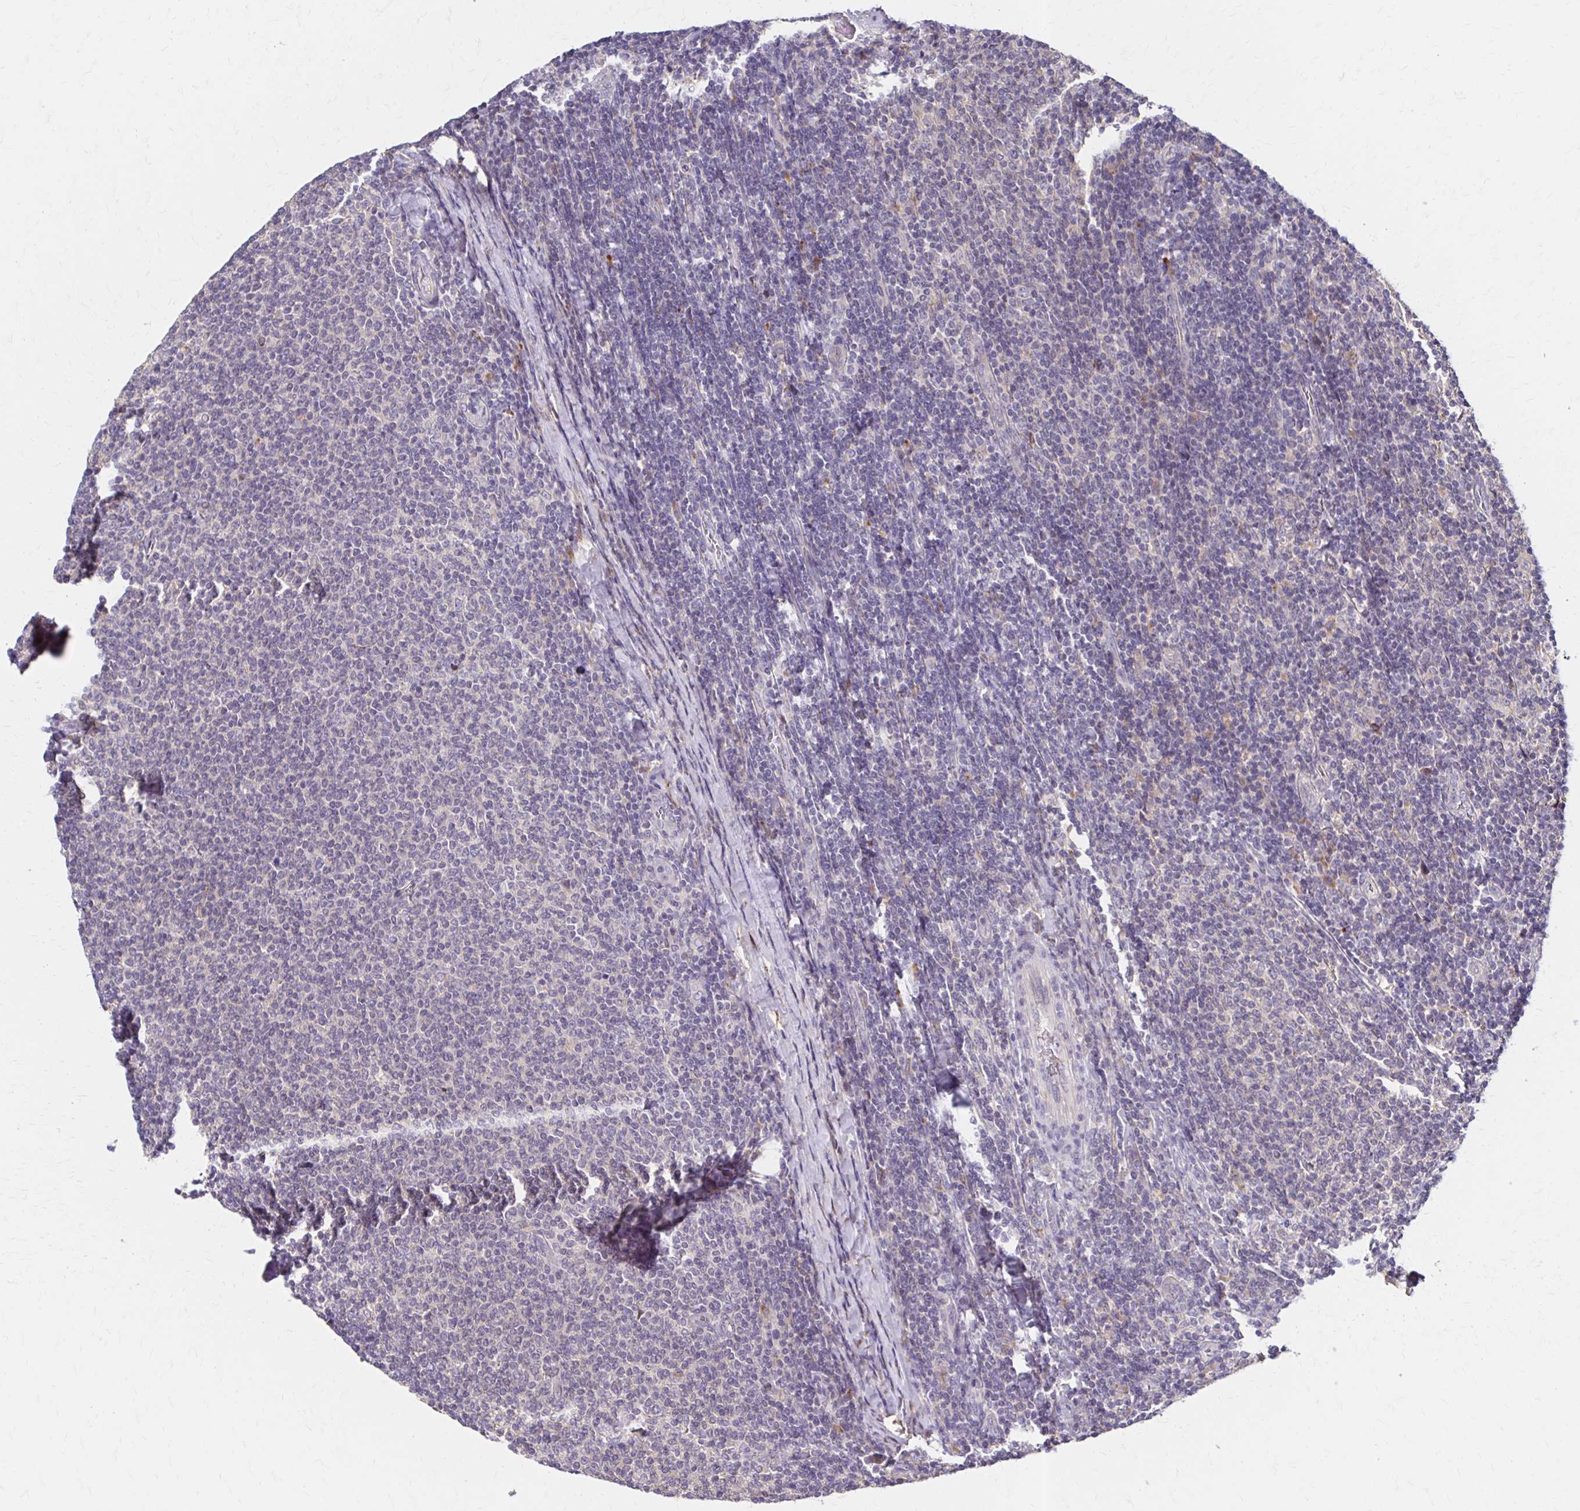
{"staining": {"intensity": "negative", "quantity": "none", "location": "none"}, "tissue": "lymphoma", "cell_type": "Tumor cells", "image_type": "cancer", "snomed": [{"axis": "morphology", "description": "Malignant lymphoma, non-Hodgkin's type, Low grade"}, {"axis": "topography", "description": "Lymph node"}], "caption": "There is no significant positivity in tumor cells of low-grade malignant lymphoma, non-Hodgkin's type. Brightfield microscopy of immunohistochemistry stained with DAB (brown) and hematoxylin (blue), captured at high magnification.", "gene": "HMGCS2", "patient": {"sex": "male", "age": 52}}